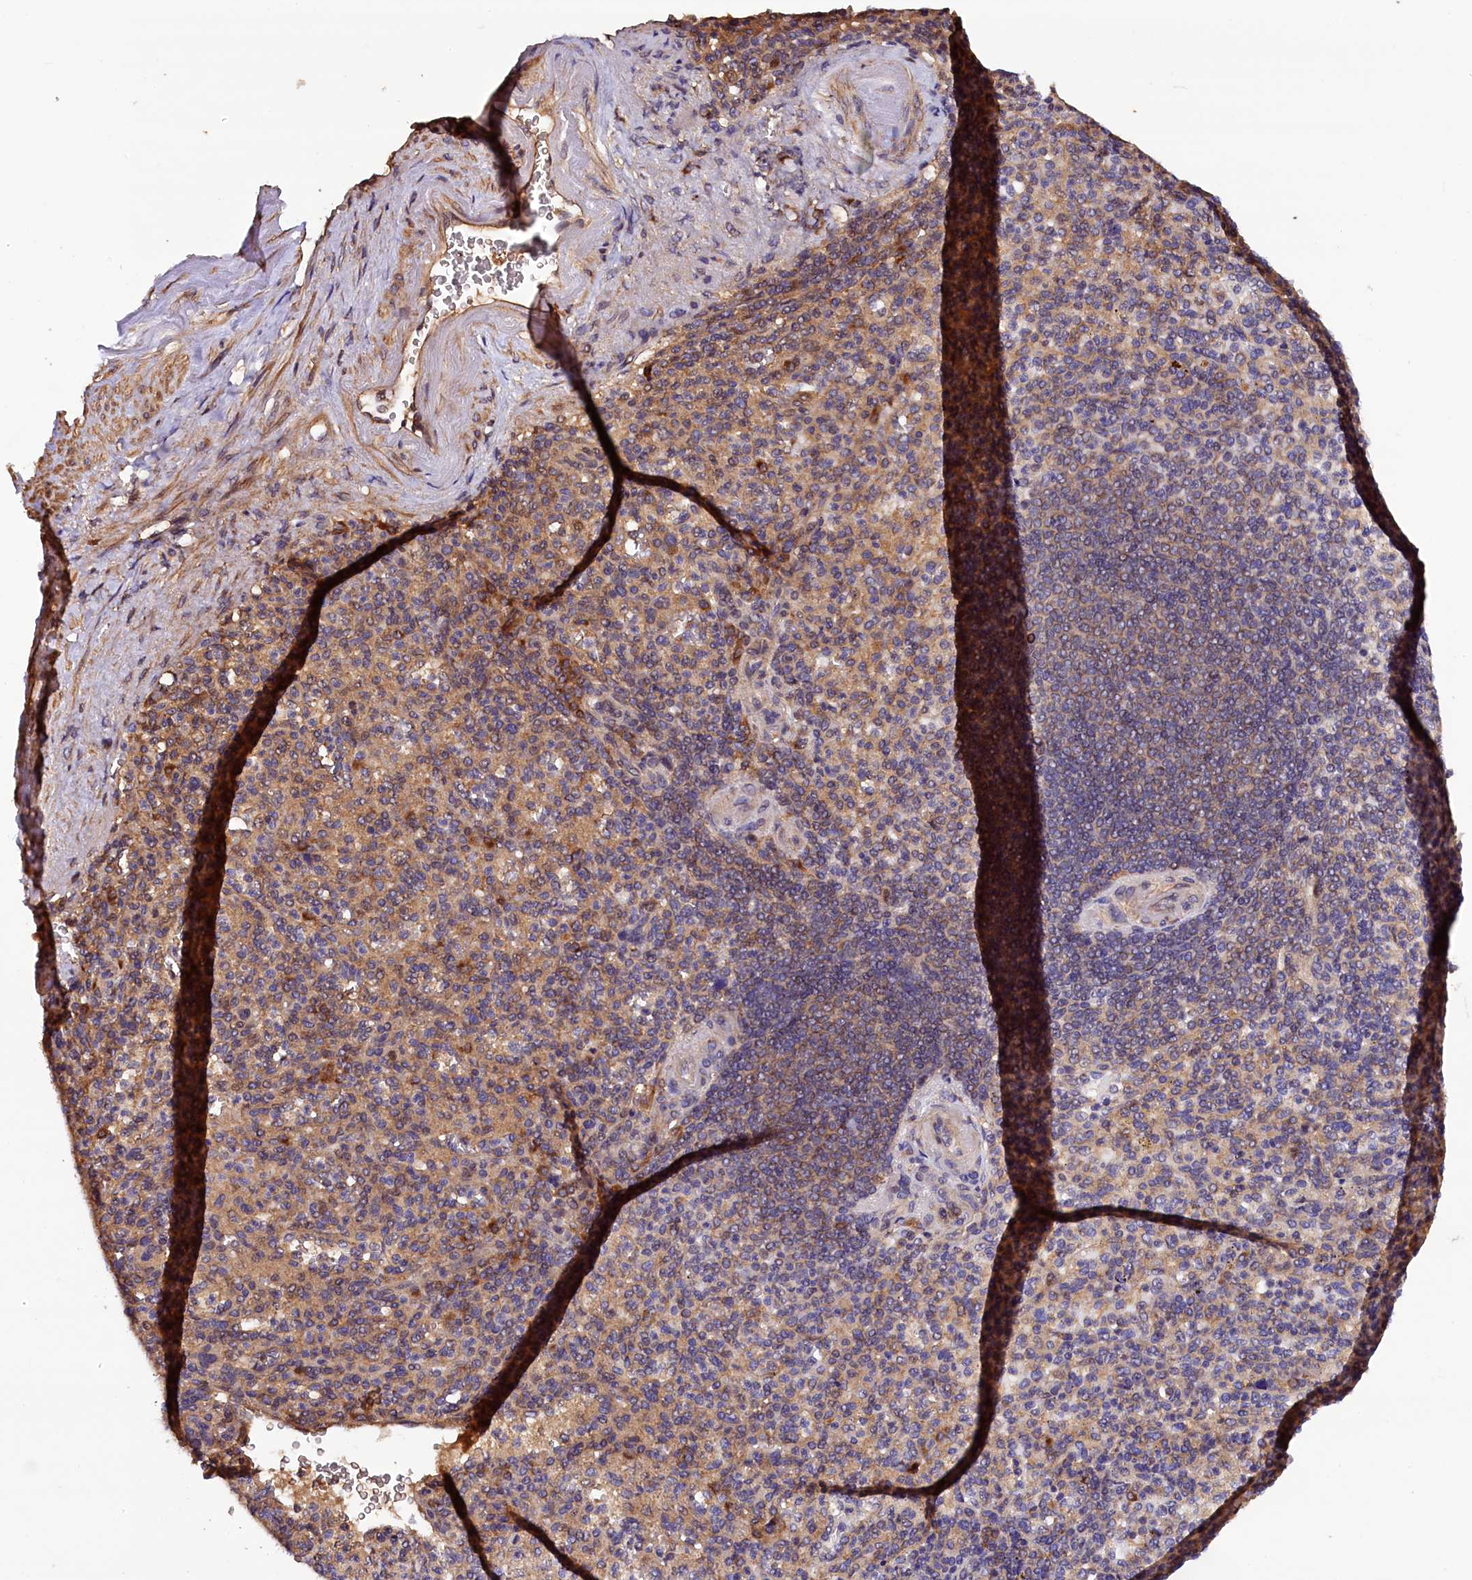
{"staining": {"intensity": "moderate", "quantity": "25%-75%", "location": "cytoplasmic/membranous"}, "tissue": "spleen", "cell_type": "Cells in red pulp", "image_type": "normal", "snomed": [{"axis": "morphology", "description": "Normal tissue, NOS"}, {"axis": "topography", "description": "Spleen"}], "caption": "Immunohistochemical staining of normal human spleen displays medium levels of moderate cytoplasmic/membranous staining in about 25%-75% of cells in red pulp.", "gene": "KLC2", "patient": {"sex": "female", "age": 74}}